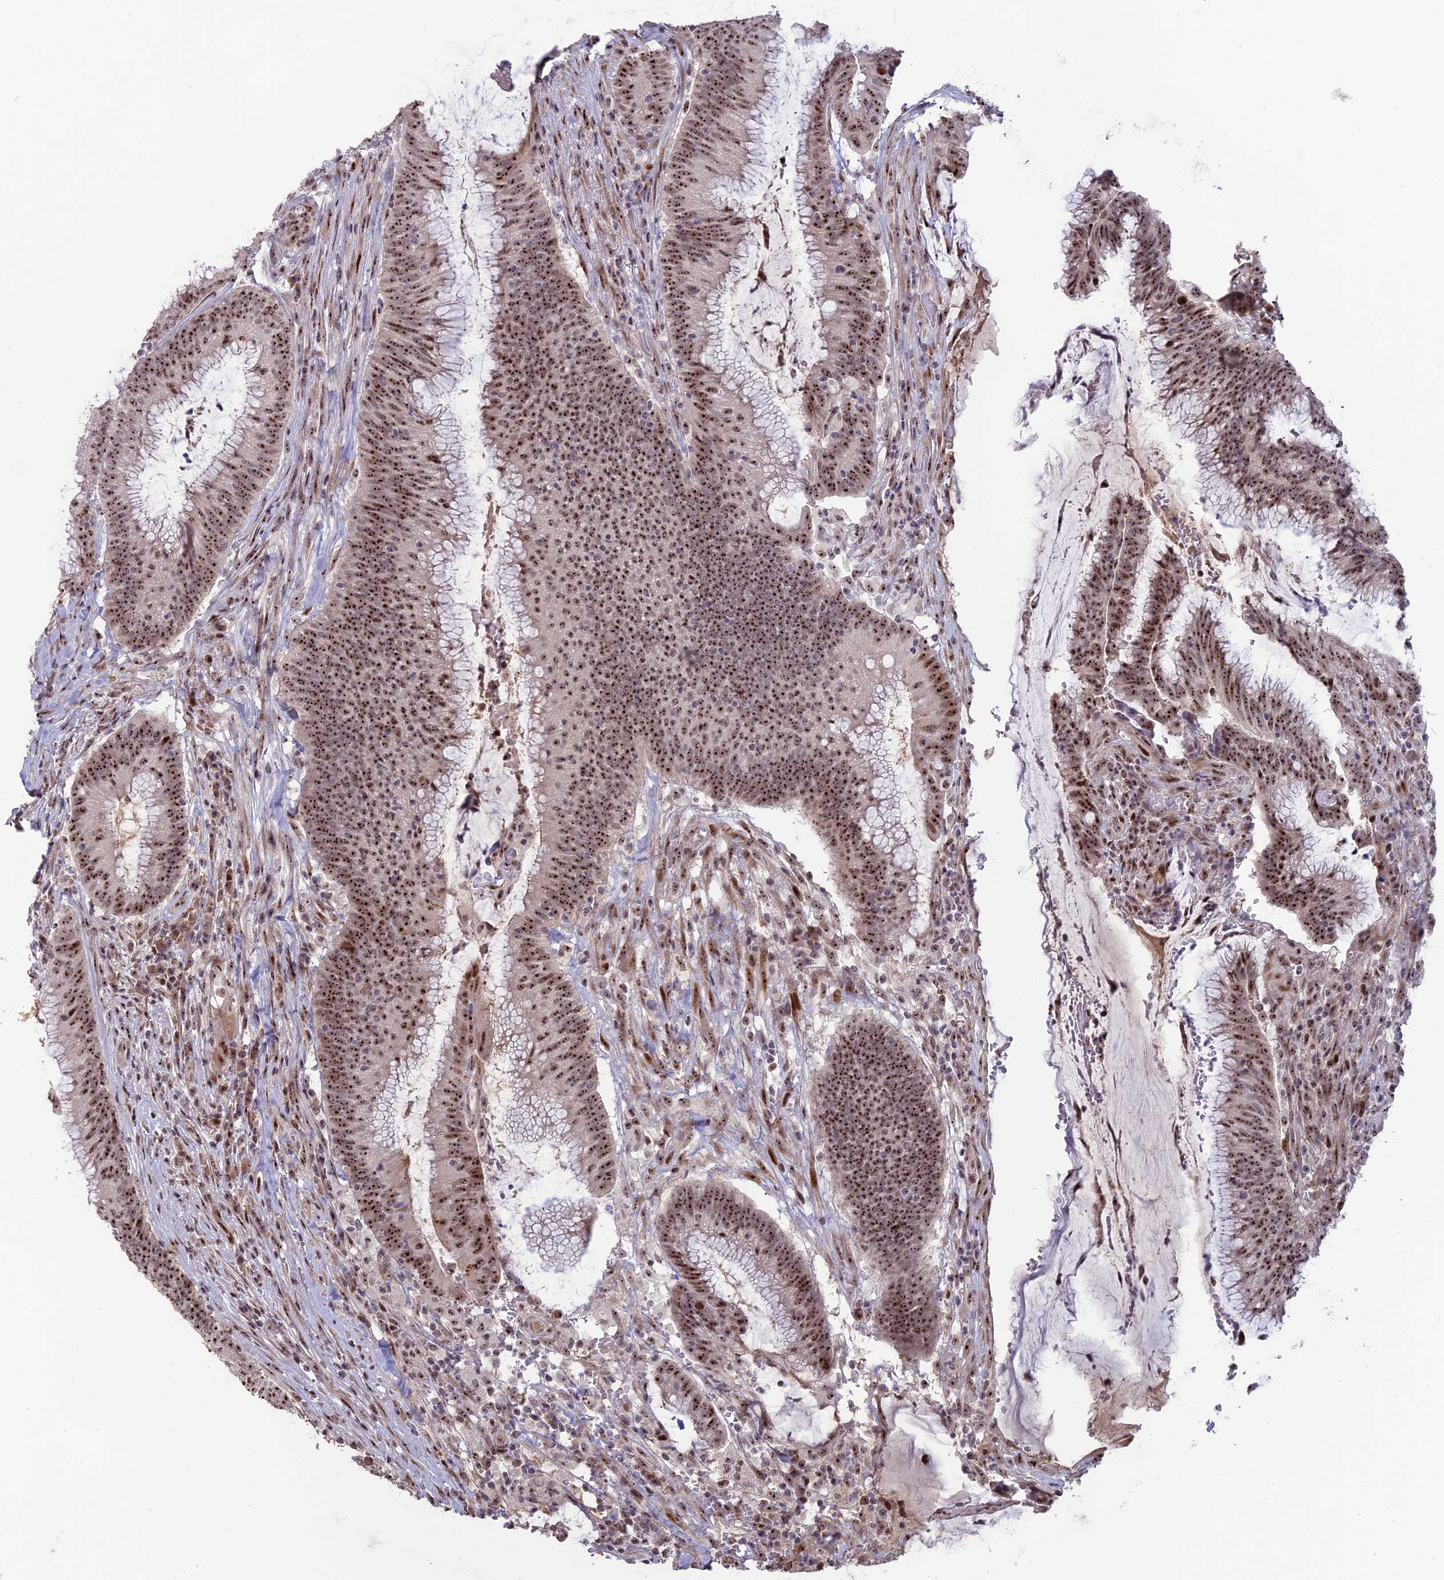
{"staining": {"intensity": "strong", "quantity": ">75%", "location": "nuclear"}, "tissue": "colorectal cancer", "cell_type": "Tumor cells", "image_type": "cancer", "snomed": [{"axis": "morphology", "description": "Adenocarcinoma, NOS"}, {"axis": "topography", "description": "Rectum"}], "caption": "The histopathology image demonstrates immunohistochemical staining of adenocarcinoma (colorectal). There is strong nuclear expression is seen in about >75% of tumor cells.", "gene": "FAM131A", "patient": {"sex": "female", "age": 77}}